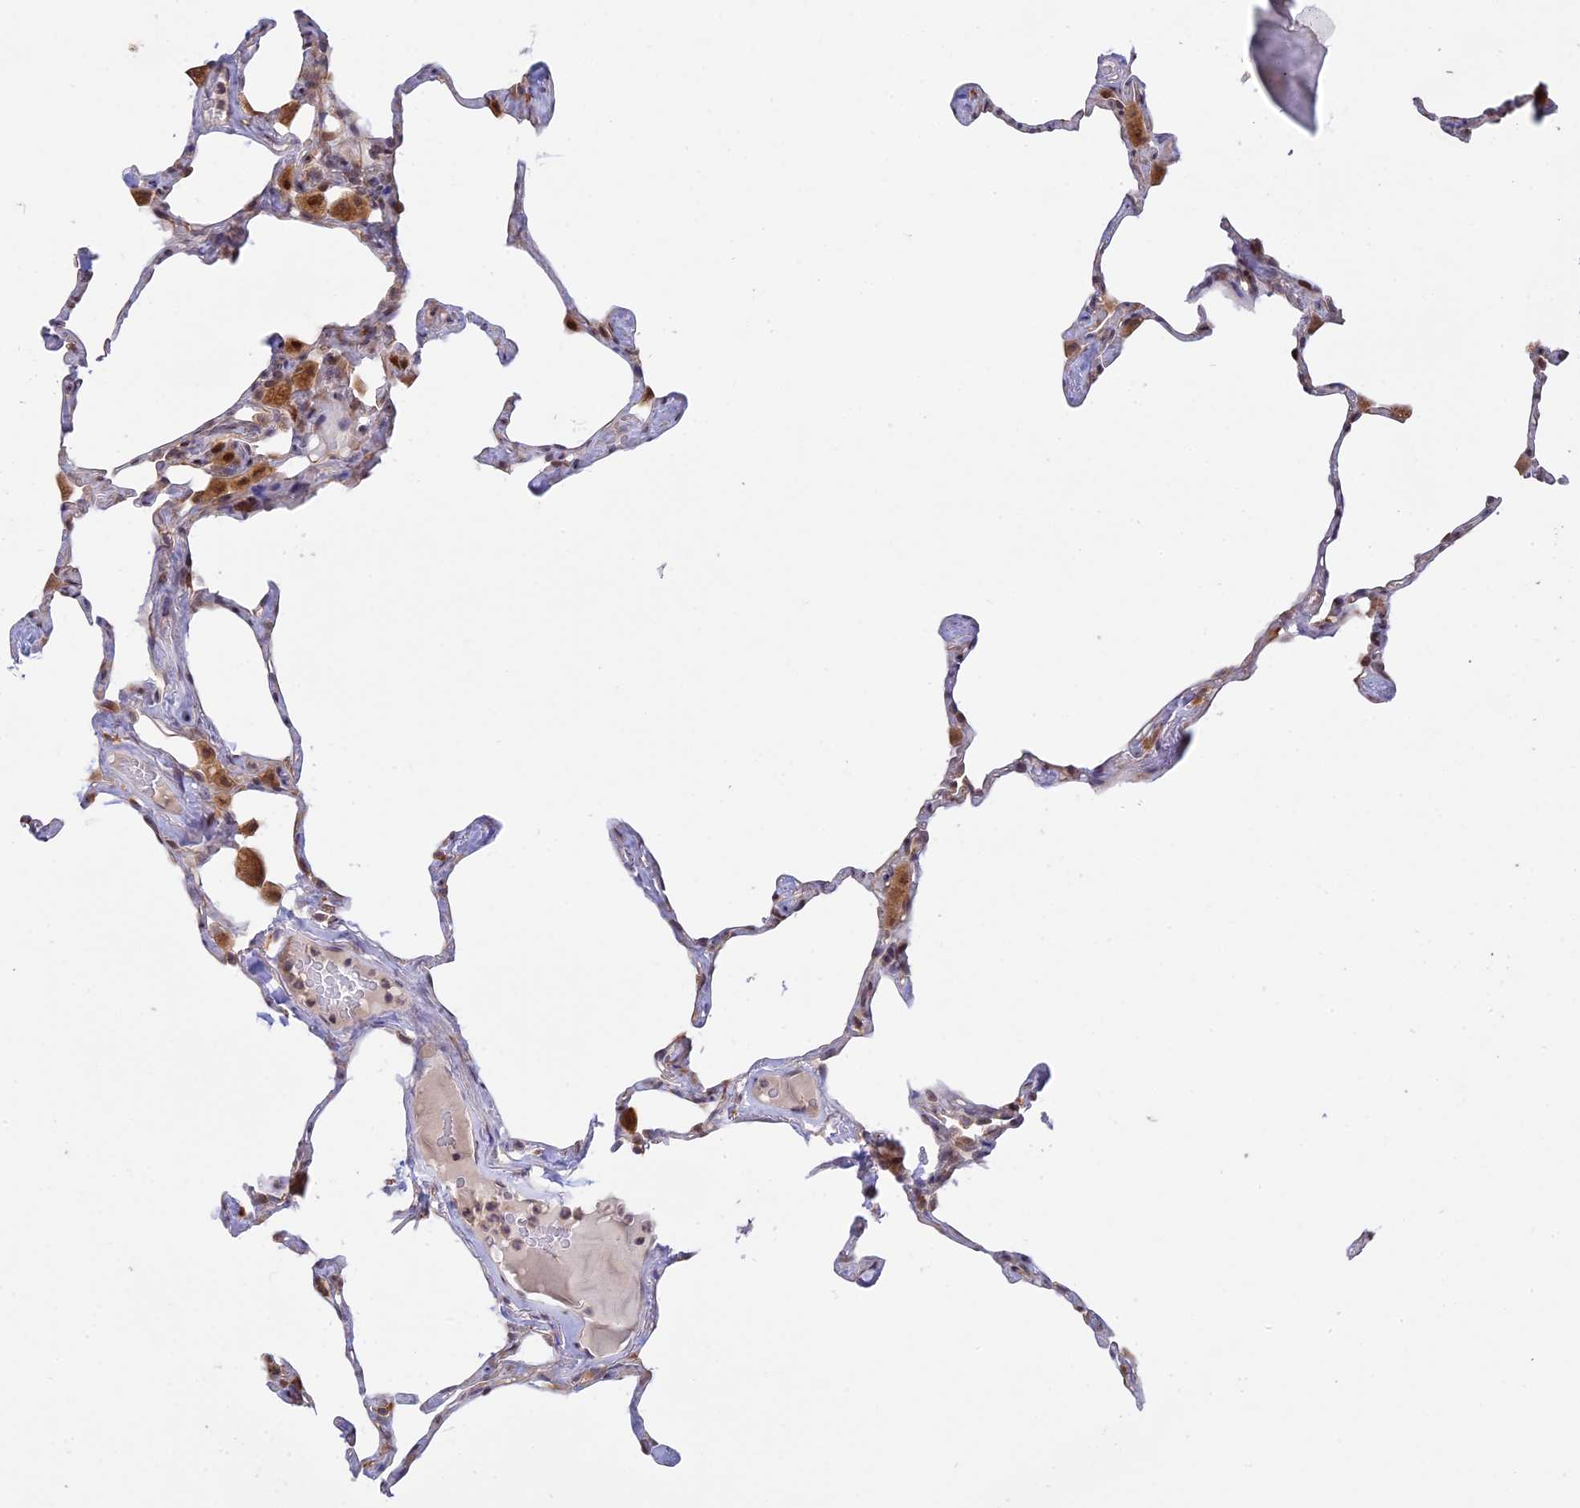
{"staining": {"intensity": "negative", "quantity": "none", "location": "none"}, "tissue": "lung", "cell_type": "Alveolar cells", "image_type": "normal", "snomed": [{"axis": "morphology", "description": "Normal tissue, NOS"}, {"axis": "topography", "description": "Lung"}], "caption": "This is a micrograph of immunohistochemistry (IHC) staining of unremarkable lung, which shows no positivity in alveolar cells. The staining is performed using DAB brown chromogen with nuclei counter-stained in using hematoxylin.", "gene": "GSKIP", "patient": {"sex": "male", "age": 65}}